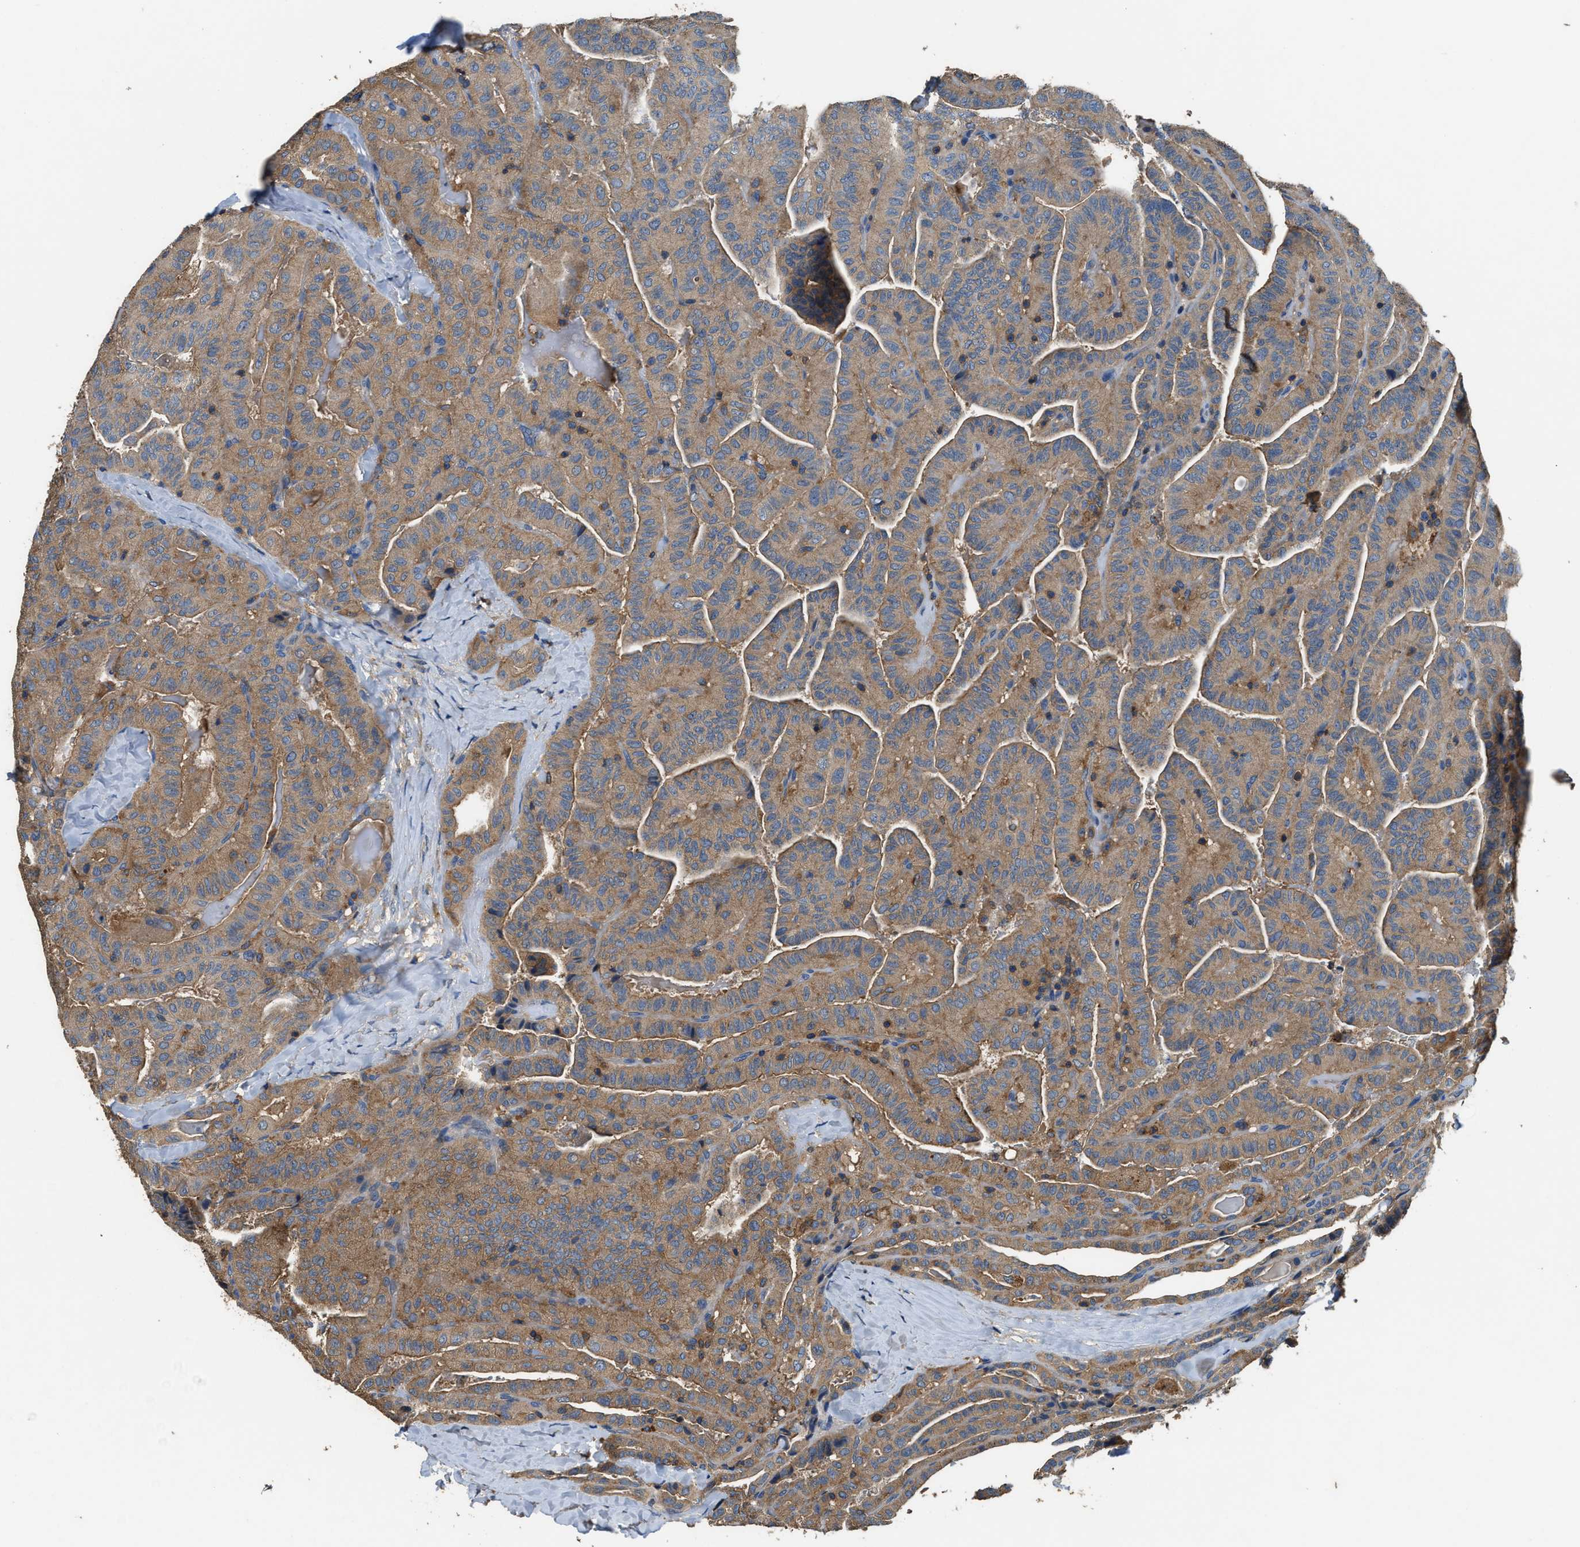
{"staining": {"intensity": "weak", "quantity": ">75%", "location": "cytoplasmic/membranous"}, "tissue": "thyroid cancer", "cell_type": "Tumor cells", "image_type": "cancer", "snomed": [{"axis": "morphology", "description": "Papillary adenocarcinoma, NOS"}, {"axis": "topography", "description": "Thyroid gland"}], "caption": "Tumor cells show low levels of weak cytoplasmic/membranous staining in about >75% of cells in human thyroid cancer (papillary adenocarcinoma). (Stains: DAB in brown, nuclei in blue, Microscopy: brightfield microscopy at high magnification).", "gene": "BLOC1S1", "patient": {"sex": "male", "age": 77}}